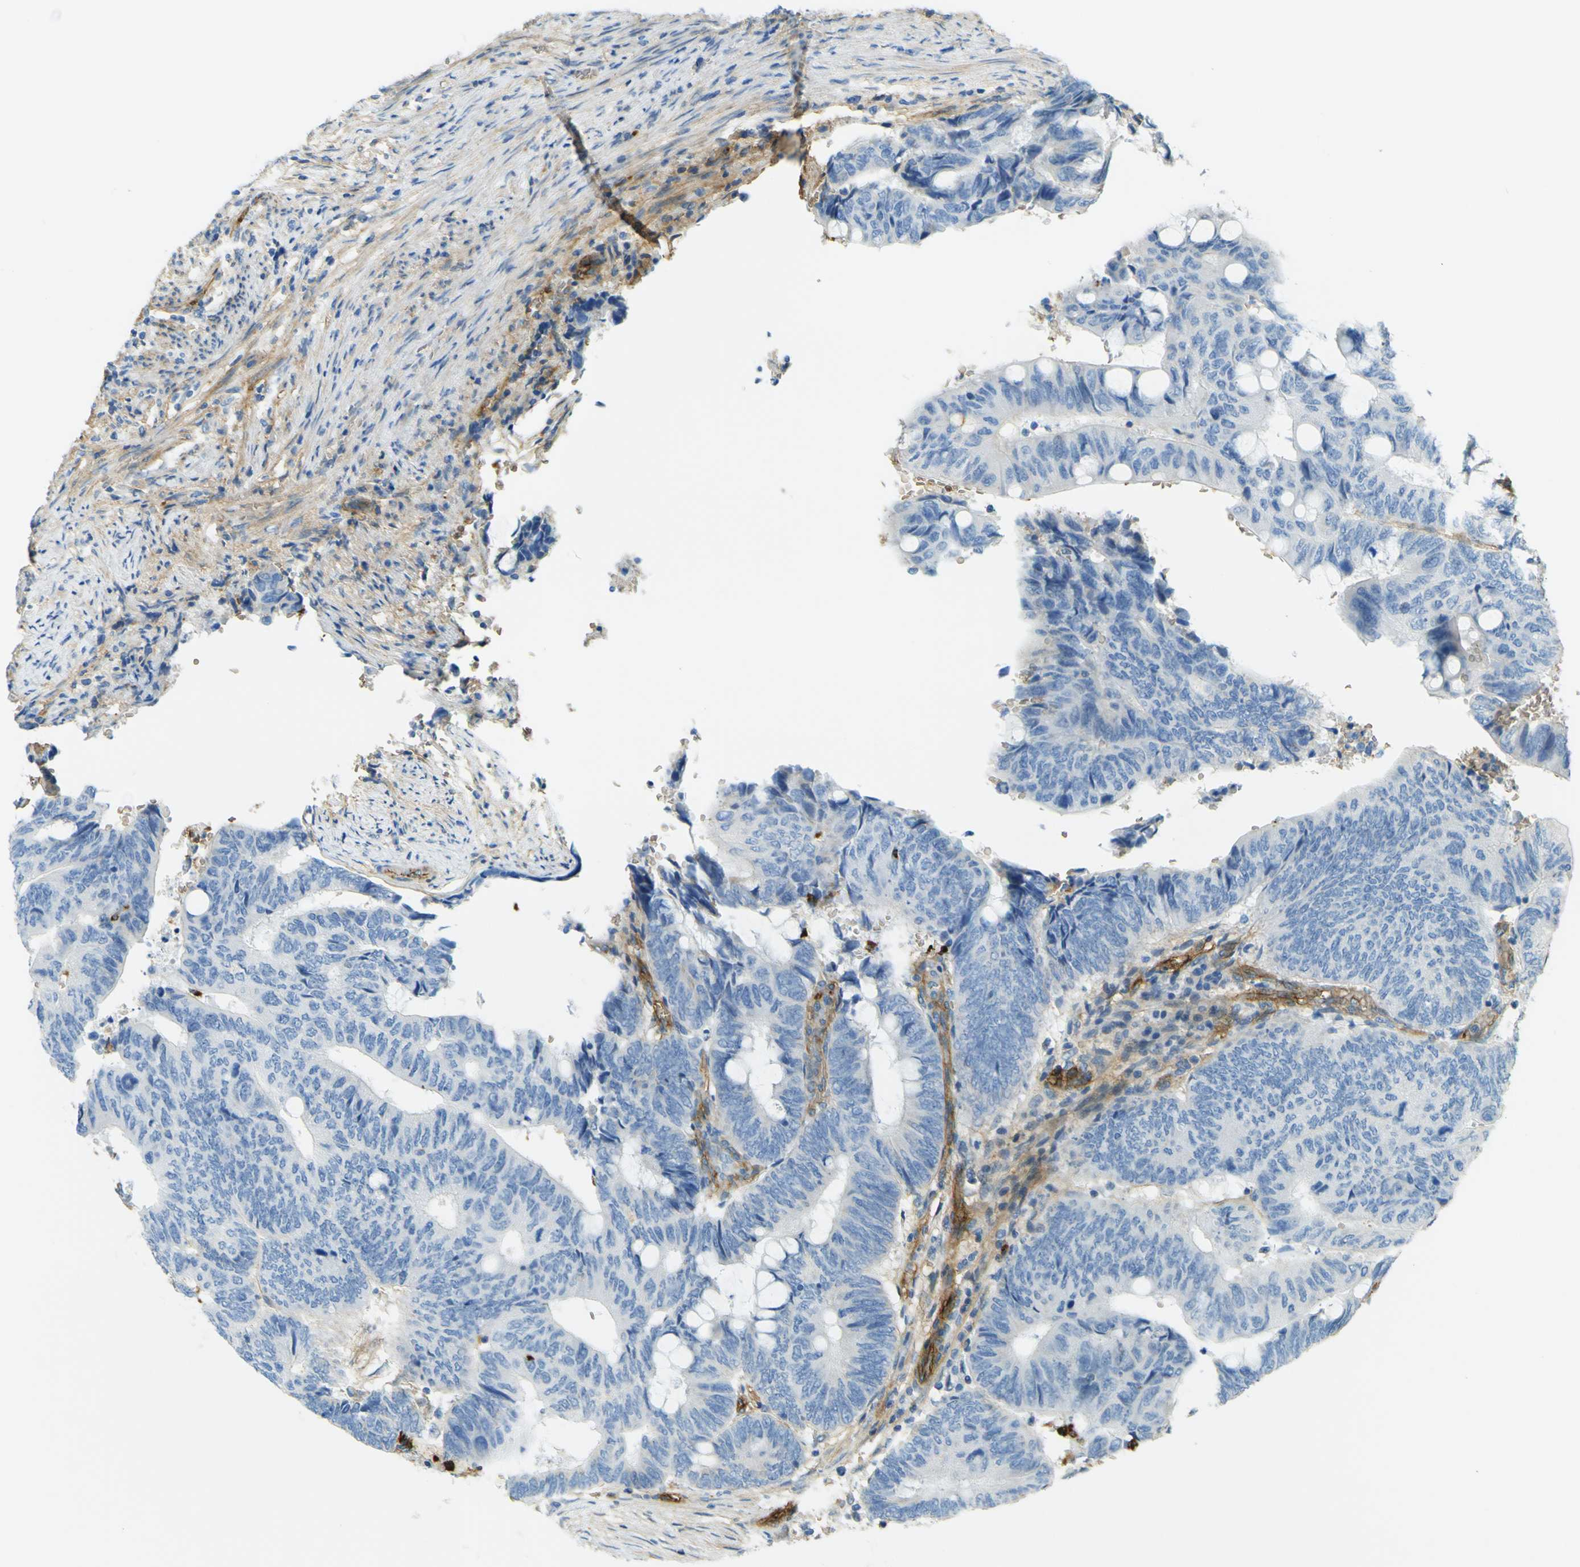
{"staining": {"intensity": "negative", "quantity": "none", "location": "none"}, "tissue": "colorectal cancer", "cell_type": "Tumor cells", "image_type": "cancer", "snomed": [{"axis": "morphology", "description": "Normal tissue, NOS"}, {"axis": "morphology", "description": "Adenocarcinoma, NOS"}, {"axis": "topography", "description": "Rectum"}, {"axis": "topography", "description": "Peripheral nerve tissue"}], "caption": "Immunohistochemical staining of colorectal cancer demonstrates no significant staining in tumor cells.", "gene": "PLXDC1", "patient": {"sex": "male", "age": 92}}